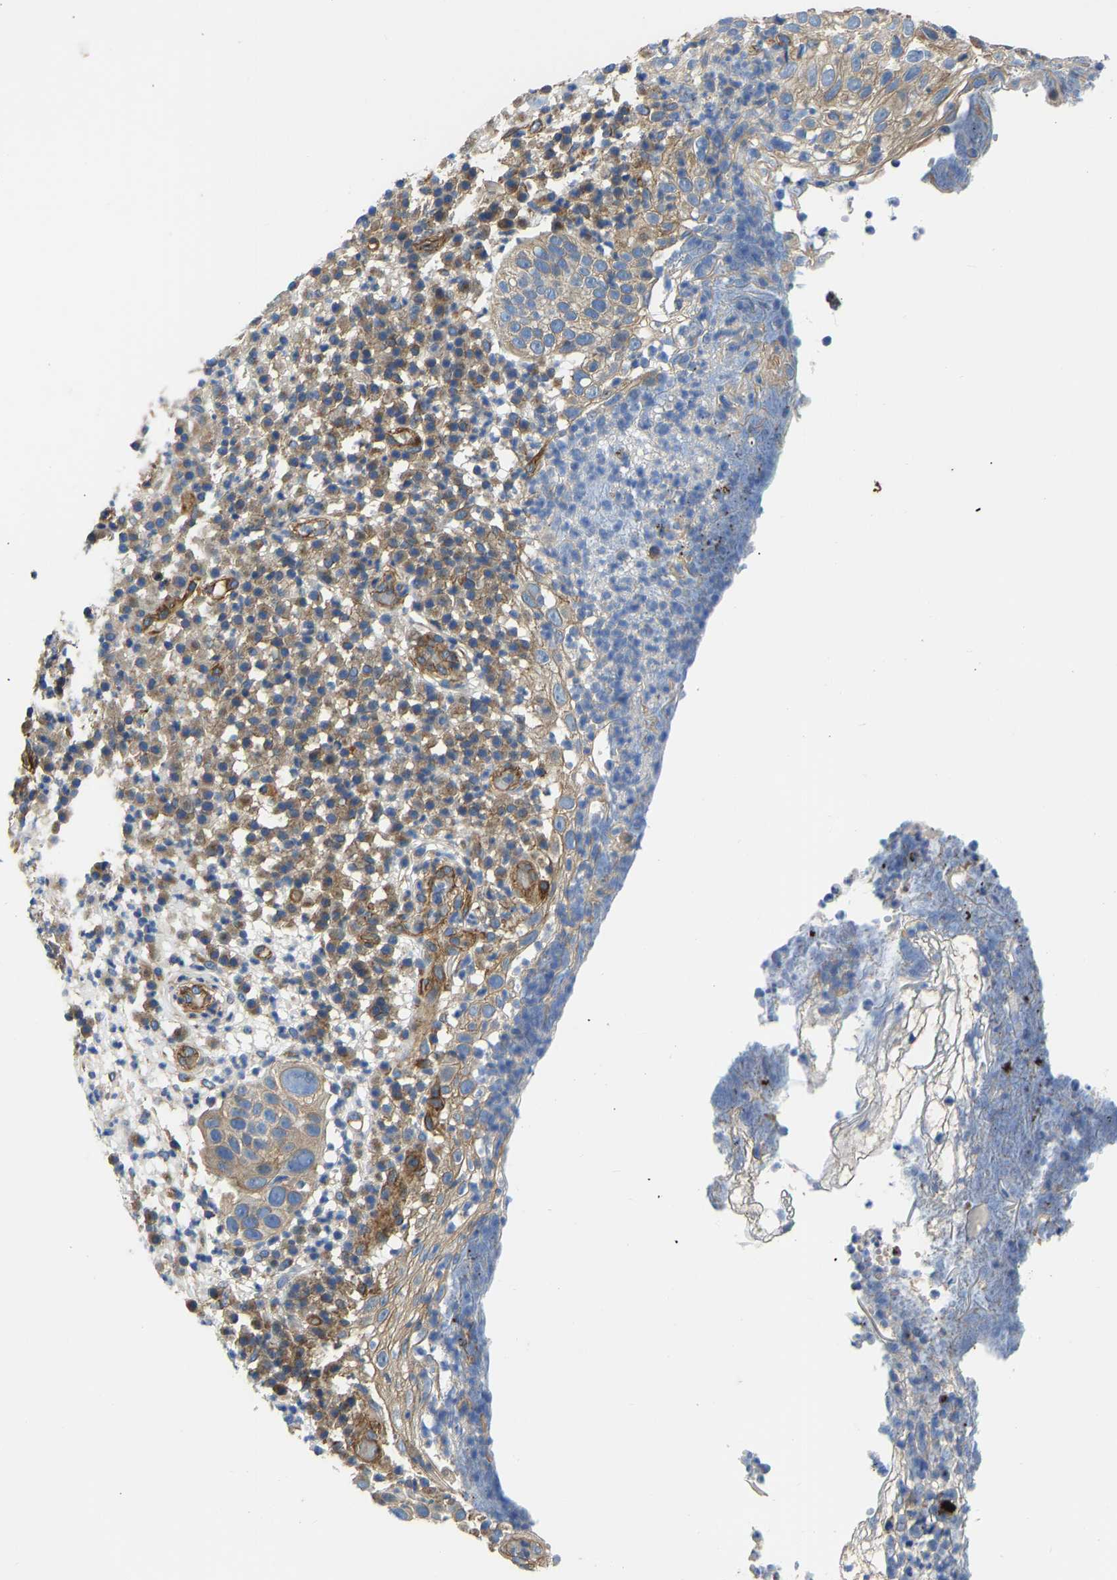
{"staining": {"intensity": "weak", "quantity": ">75%", "location": "cytoplasmic/membranous"}, "tissue": "skin cancer", "cell_type": "Tumor cells", "image_type": "cancer", "snomed": [{"axis": "morphology", "description": "Squamous cell carcinoma in situ, NOS"}, {"axis": "morphology", "description": "Squamous cell carcinoma, NOS"}, {"axis": "topography", "description": "Skin"}], "caption": "Human skin cancer stained with a protein marker demonstrates weak staining in tumor cells.", "gene": "MYO1C", "patient": {"sex": "male", "age": 93}}